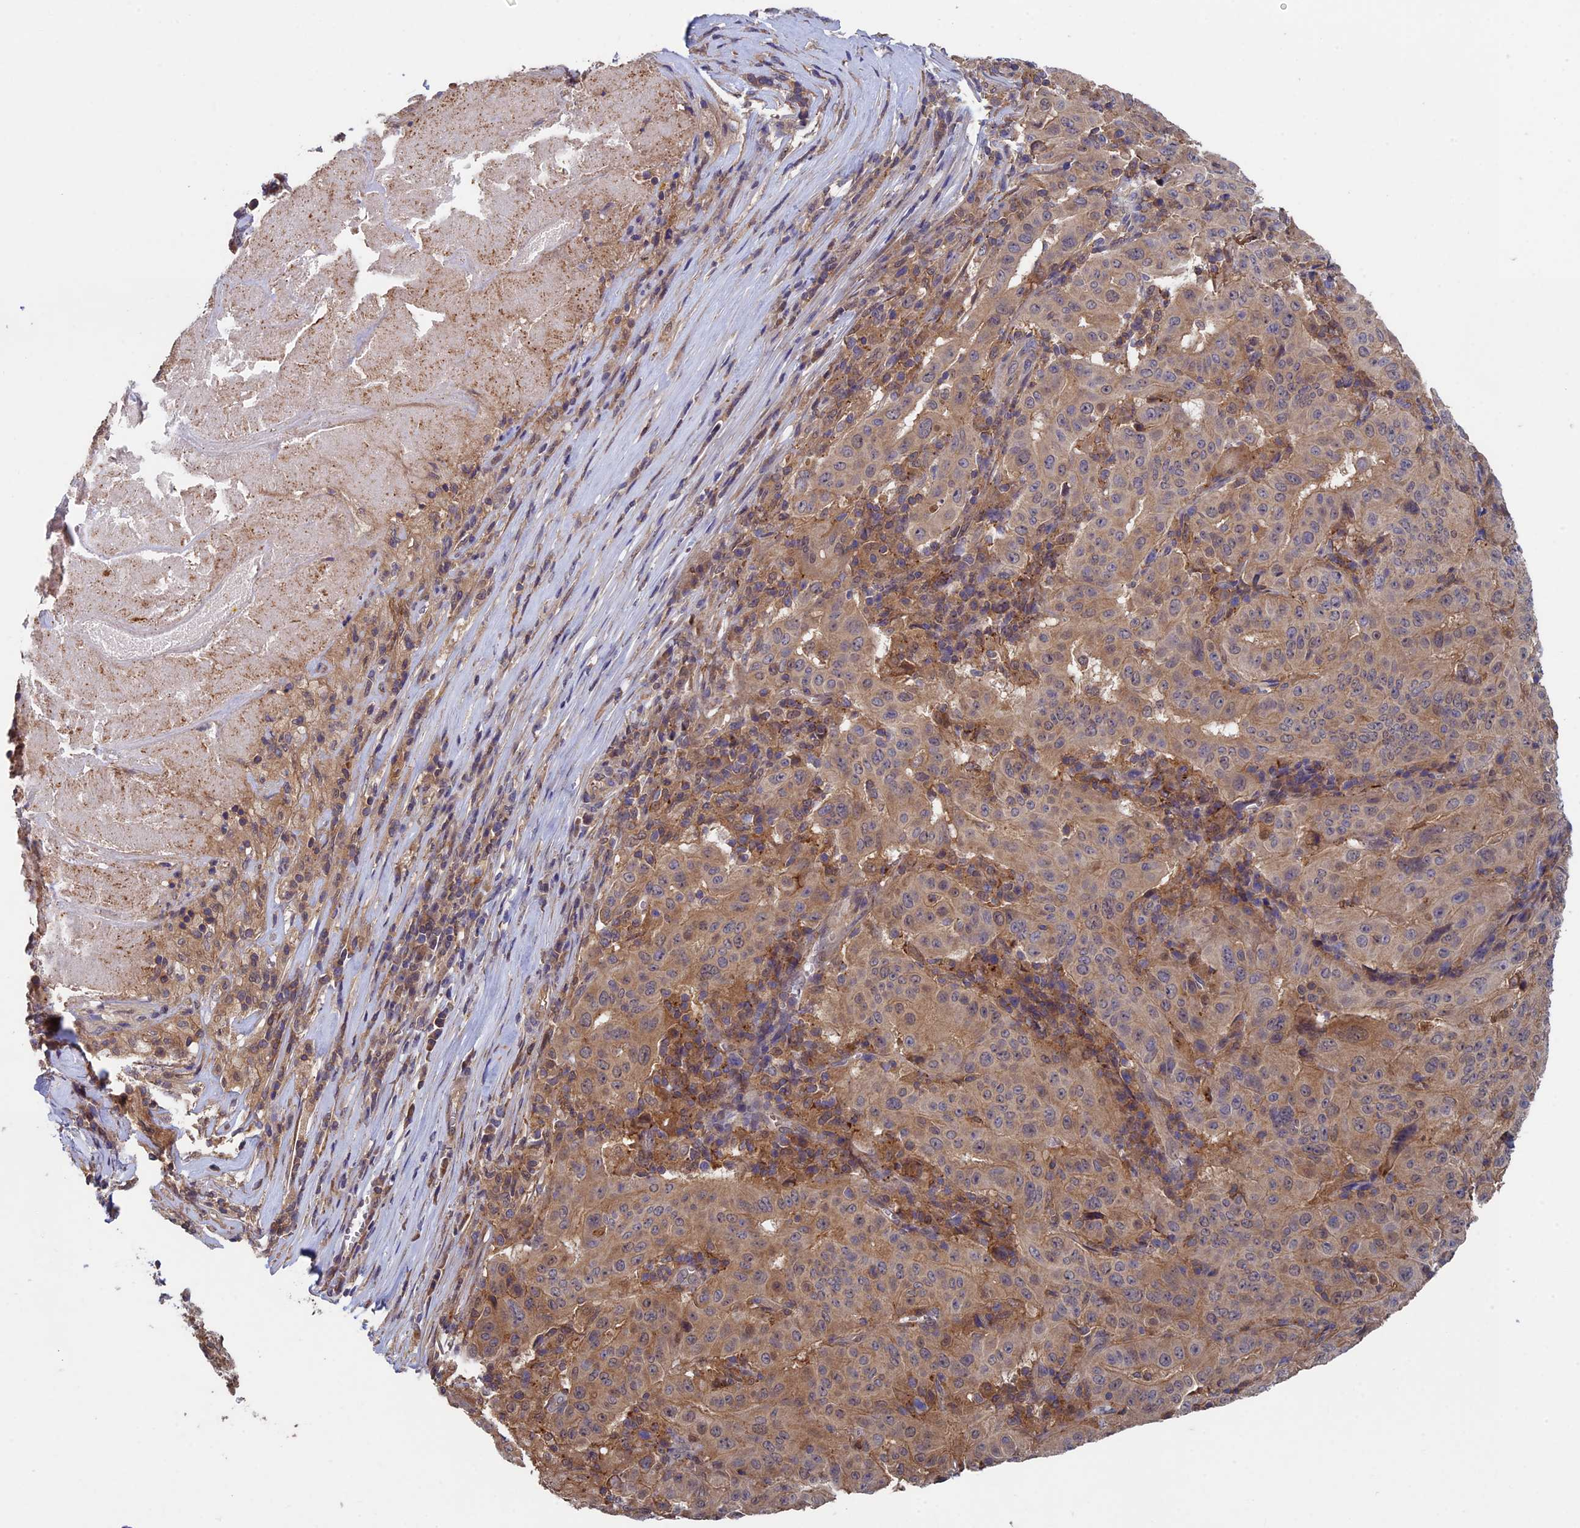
{"staining": {"intensity": "moderate", "quantity": ">75%", "location": "cytoplasmic/membranous"}, "tissue": "pancreatic cancer", "cell_type": "Tumor cells", "image_type": "cancer", "snomed": [{"axis": "morphology", "description": "Adenocarcinoma, NOS"}, {"axis": "topography", "description": "Pancreas"}], "caption": "A medium amount of moderate cytoplasmic/membranous staining is appreciated in approximately >75% of tumor cells in pancreatic cancer (adenocarcinoma) tissue.", "gene": "LCMT1", "patient": {"sex": "male", "age": 63}}